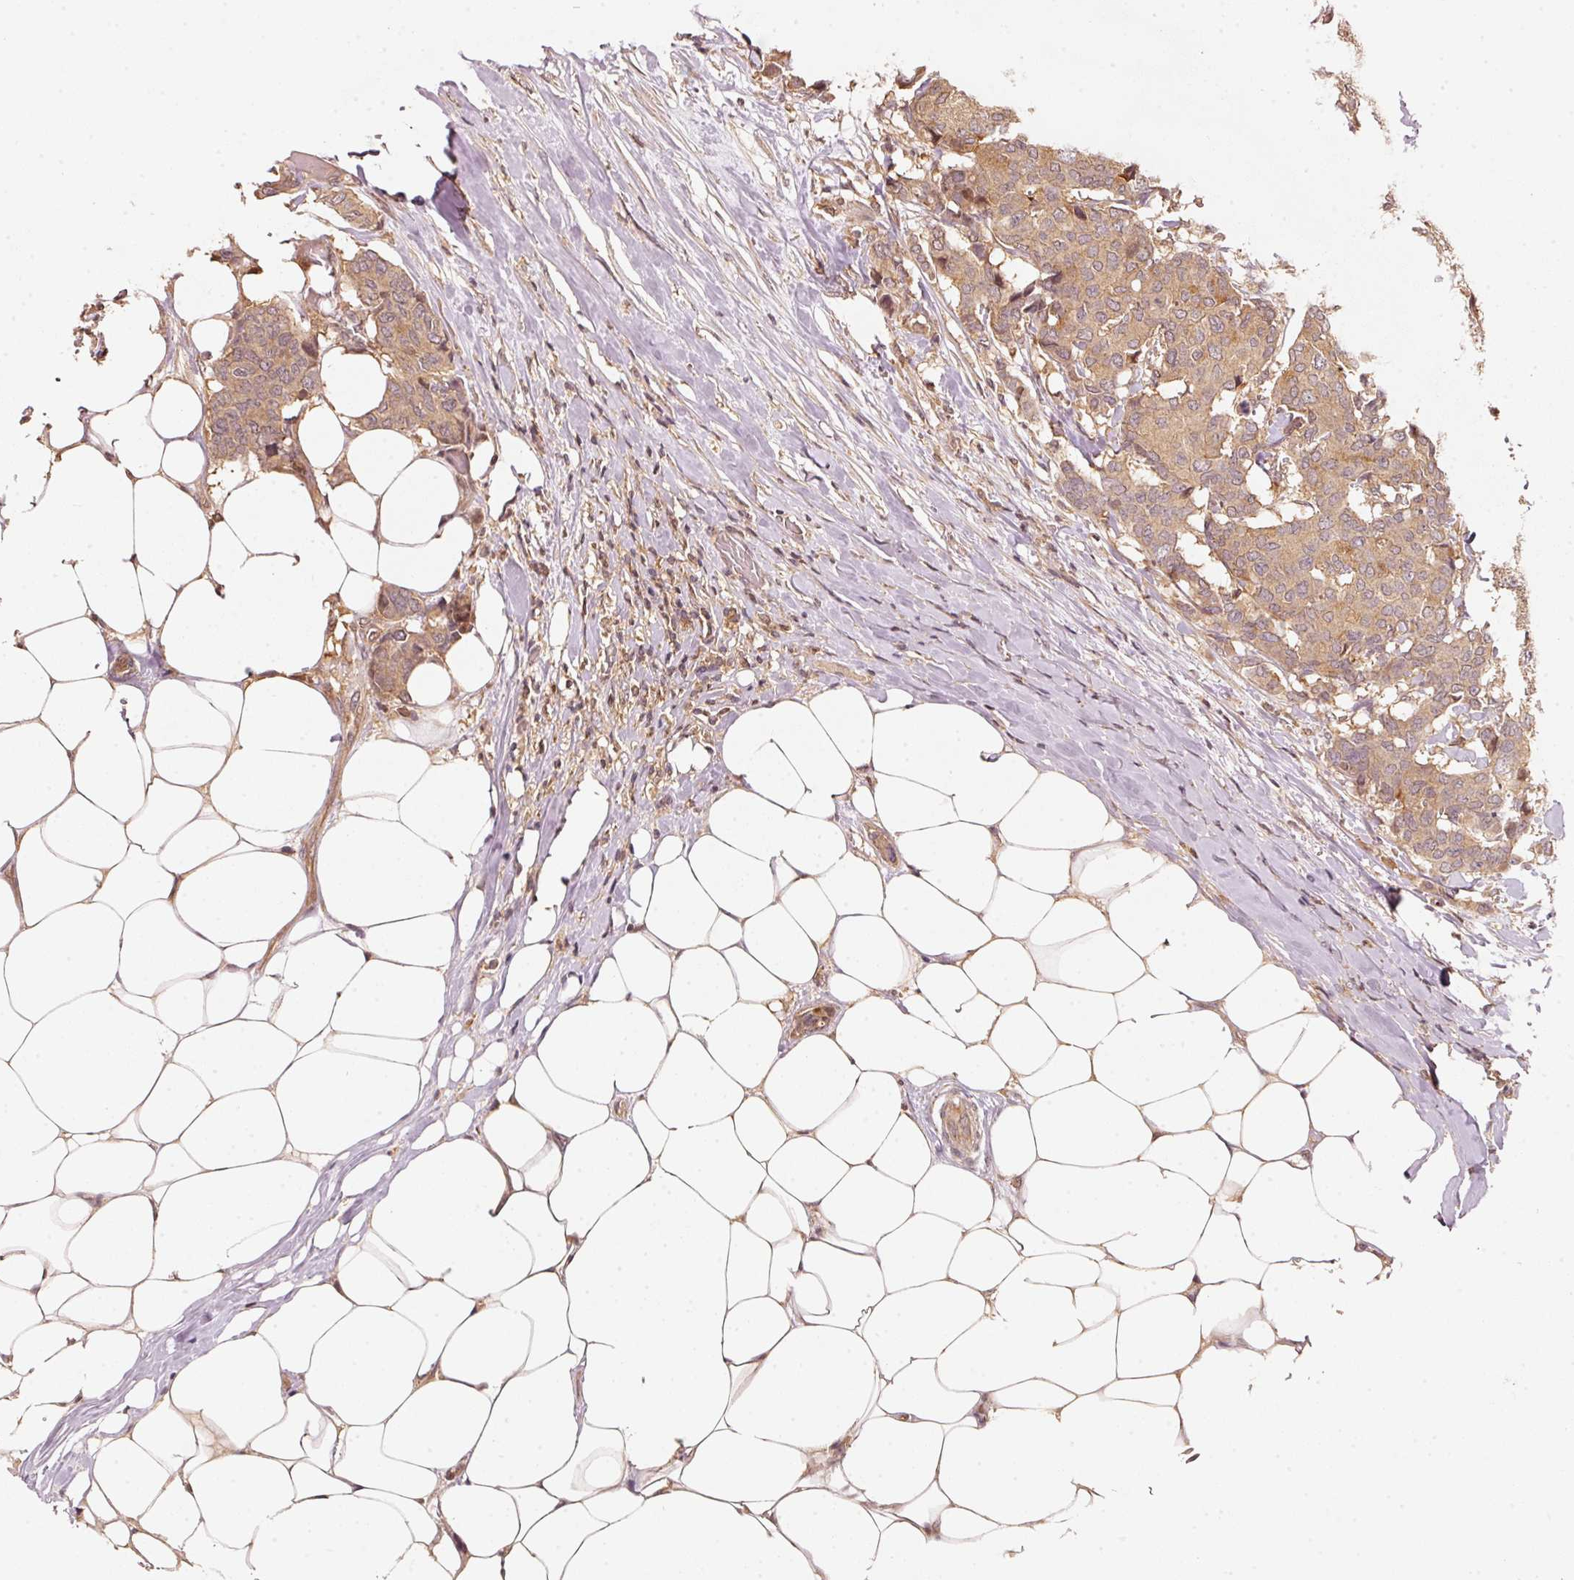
{"staining": {"intensity": "moderate", "quantity": ">75%", "location": "cytoplasmic/membranous"}, "tissue": "breast cancer", "cell_type": "Tumor cells", "image_type": "cancer", "snomed": [{"axis": "morphology", "description": "Duct carcinoma"}, {"axis": "topography", "description": "Breast"}], "caption": "Immunohistochemistry (IHC) micrograph of neoplastic tissue: breast infiltrating ductal carcinoma stained using IHC exhibits medium levels of moderate protein expression localized specifically in the cytoplasmic/membranous of tumor cells, appearing as a cytoplasmic/membranous brown color.", "gene": "RRAS2", "patient": {"sex": "female", "age": 75}}